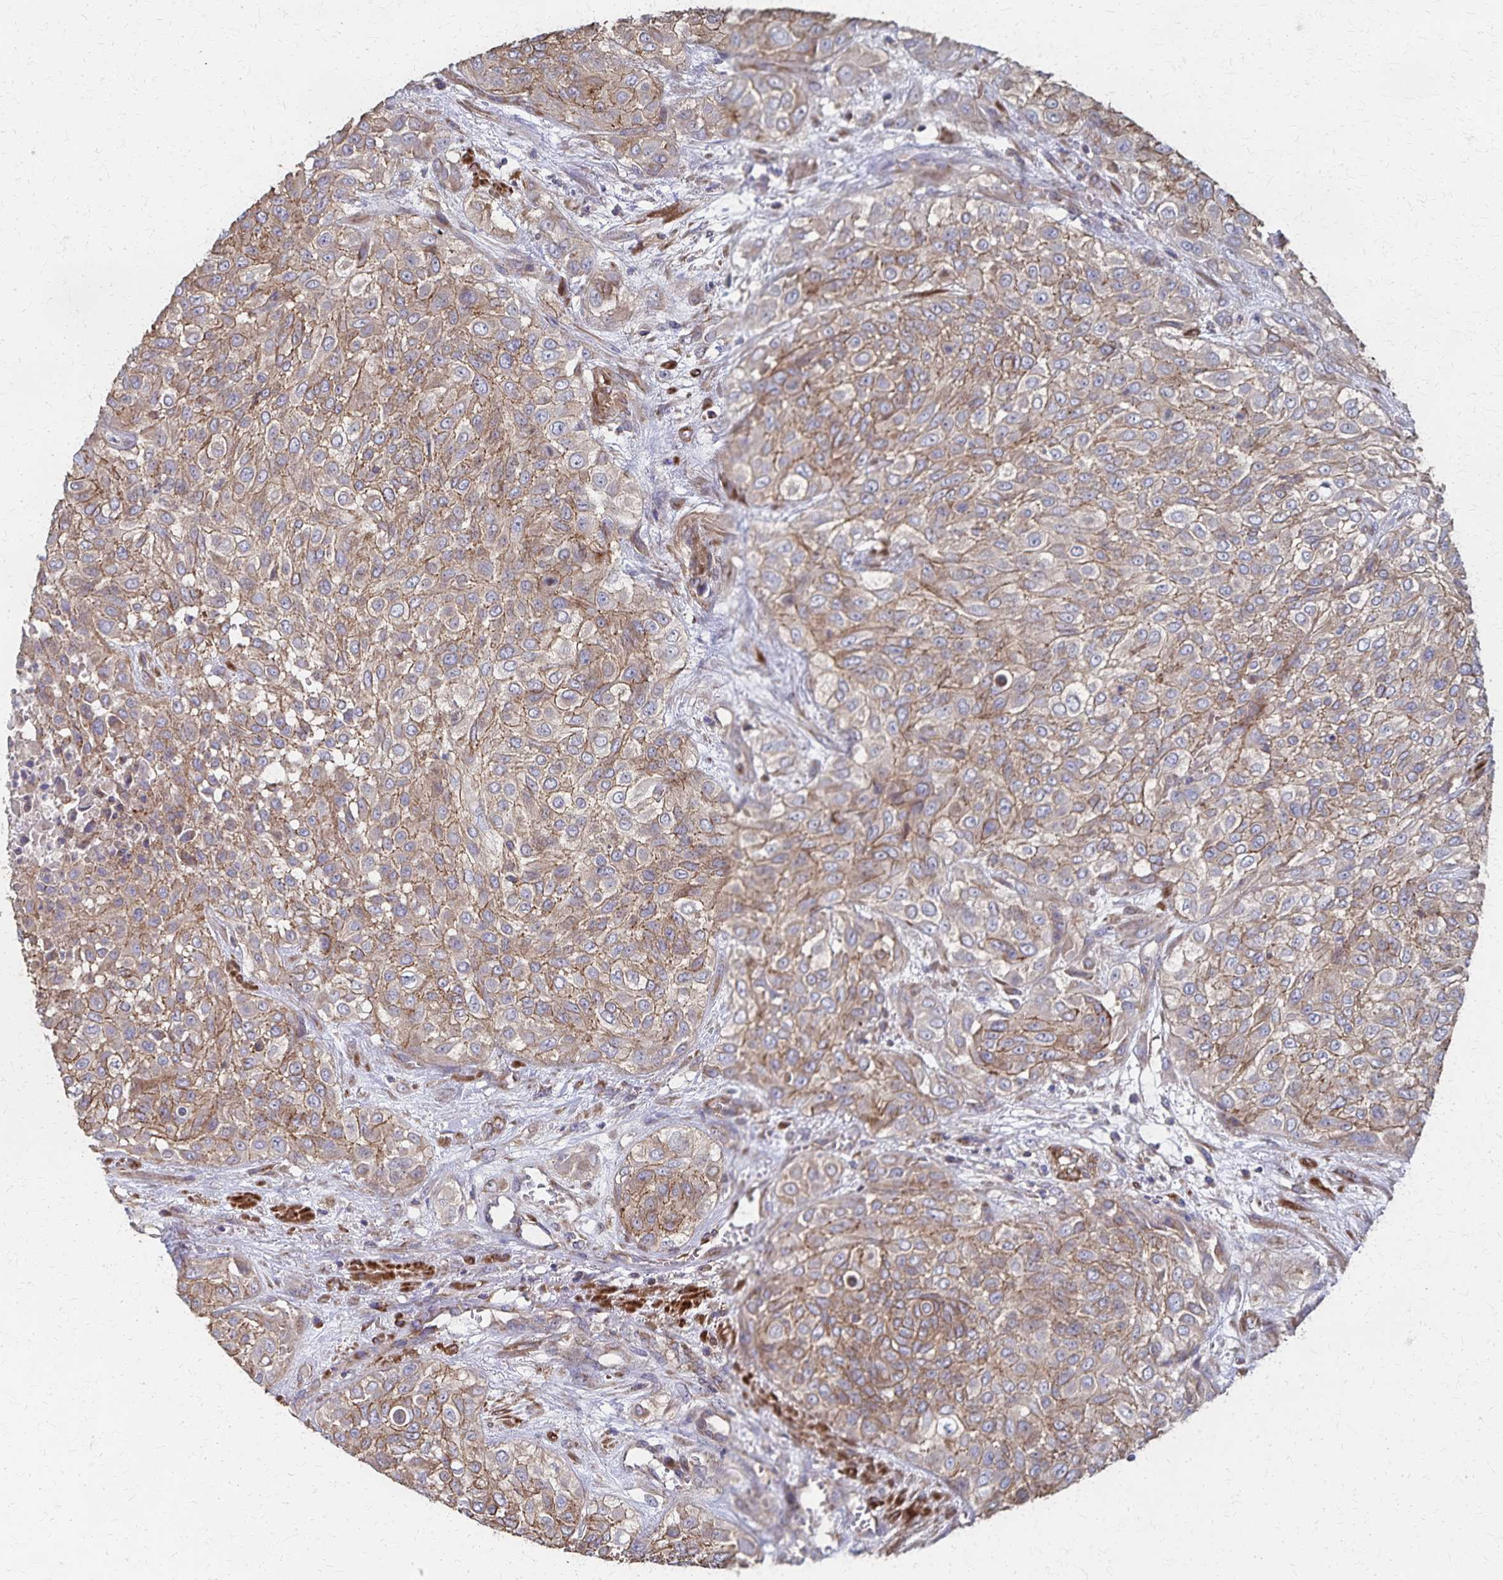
{"staining": {"intensity": "moderate", "quantity": ">75%", "location": "cytoplasmic/membranous"}, "tissue": "urothelial cancer", "cell_type": "Tumor cells", "image_type": "cancer", "snomed": [{"axis": "morphology", "description": "Urothelial carcinoma, High grade"}, {"axis": "topography", "description": "Urinary bladder"}], "caption": "Brown immunohistochemical staining in urothelial cancer displays moderate cytoplasmic/membranous staining in approximately >75% of tumor cells. (Stains: DAB in brown, nuclei in blue, Microscopy: brightfield microscopy at high magnification).", "gene": "PGAP2", "patient": {"sex": "male", "age": 57}}